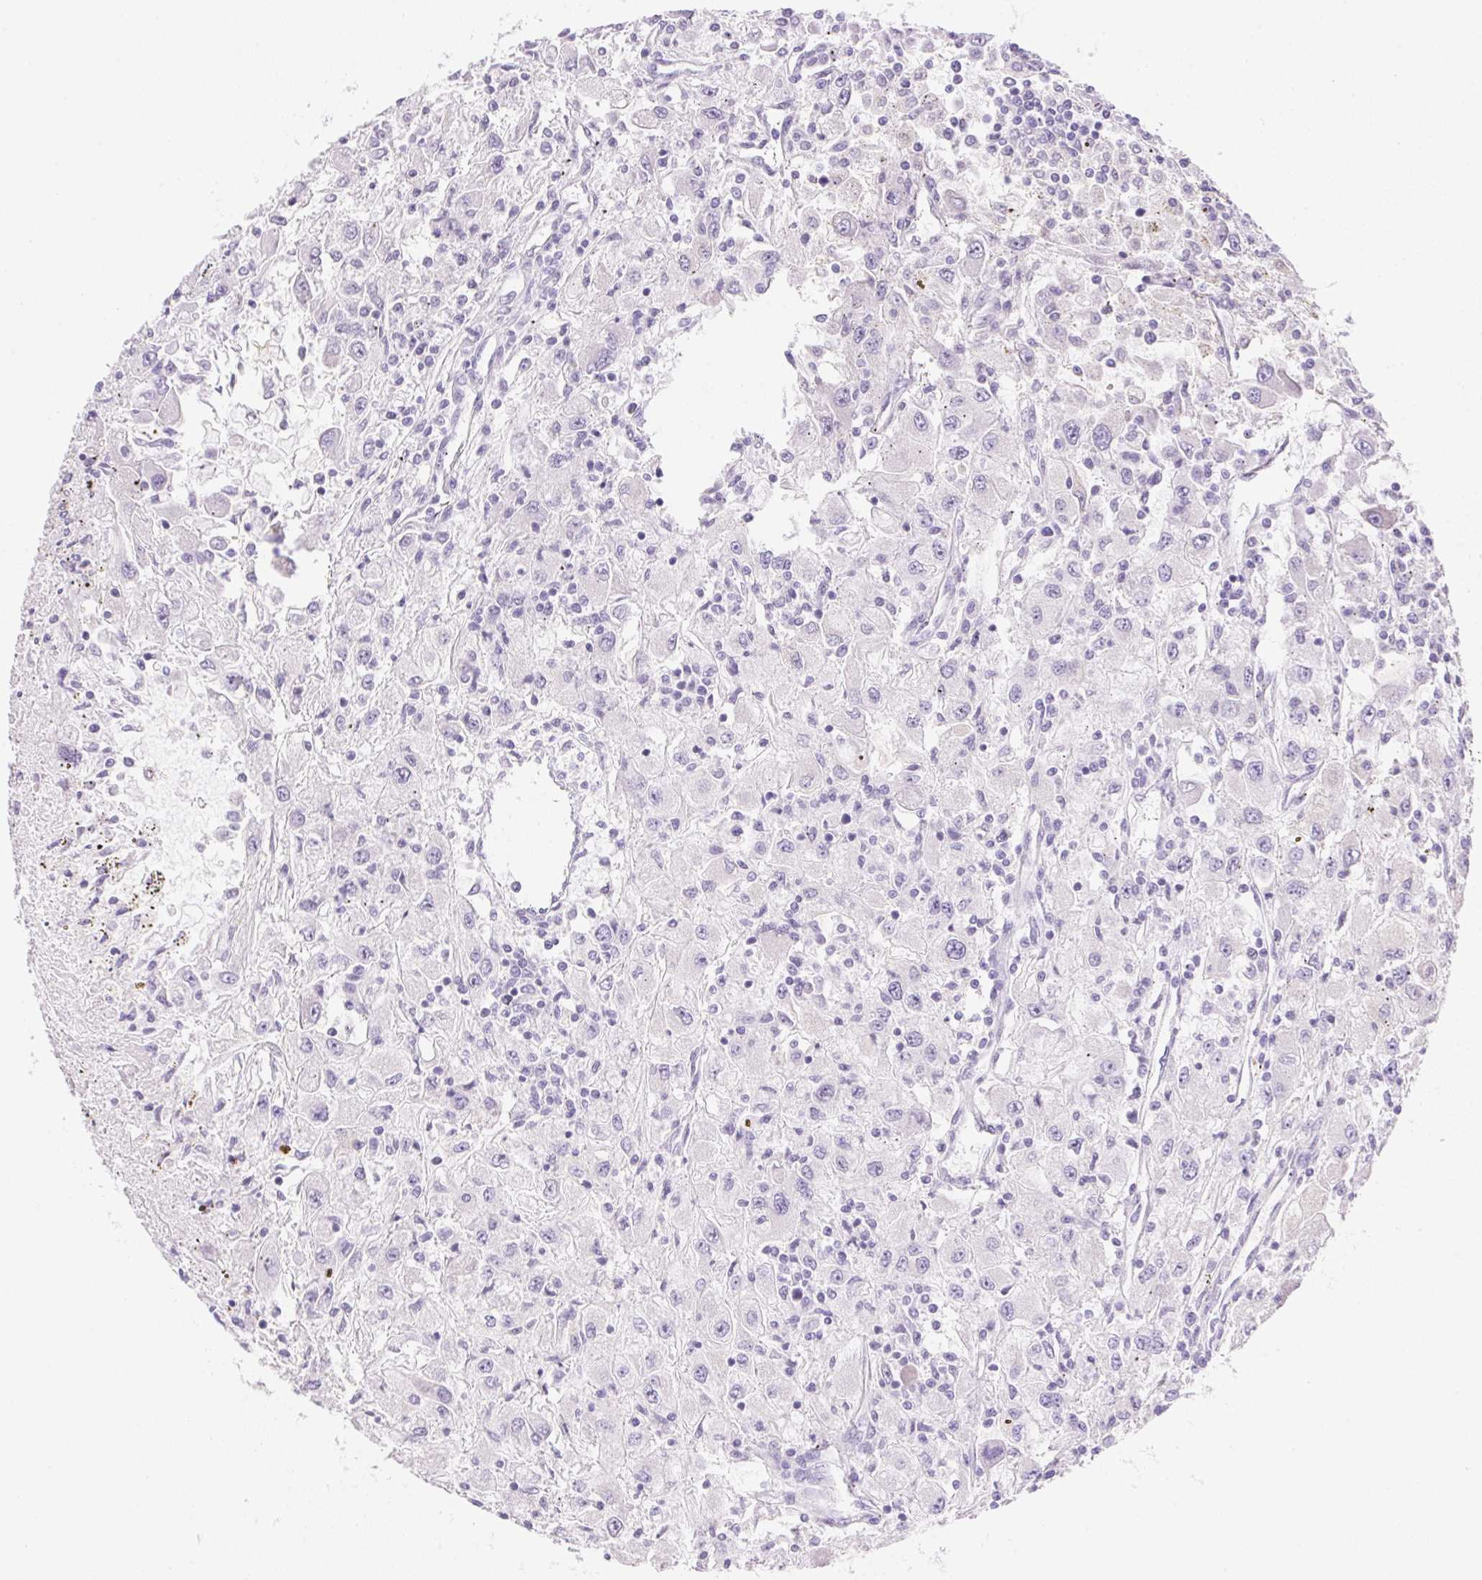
{"staining": {"intensity": "negative", "quantity": "none", "location": "none"}, "tissue": "renal cancer", "cell_type": "Tumor cells", "image_type": "cancer", "snomed": [{"axis": "morphology", "description": "Adenocarcinoma, NOS"}, {"axis": "topography", "description": "Kidney"}], "caption": "Adenocarcinoma (renal) stained for a protein using immunohistochemistry demonstrates no staining tumor cells.", "gene": "DHCR24", "patient": {"sex": "female", "age": 67}}